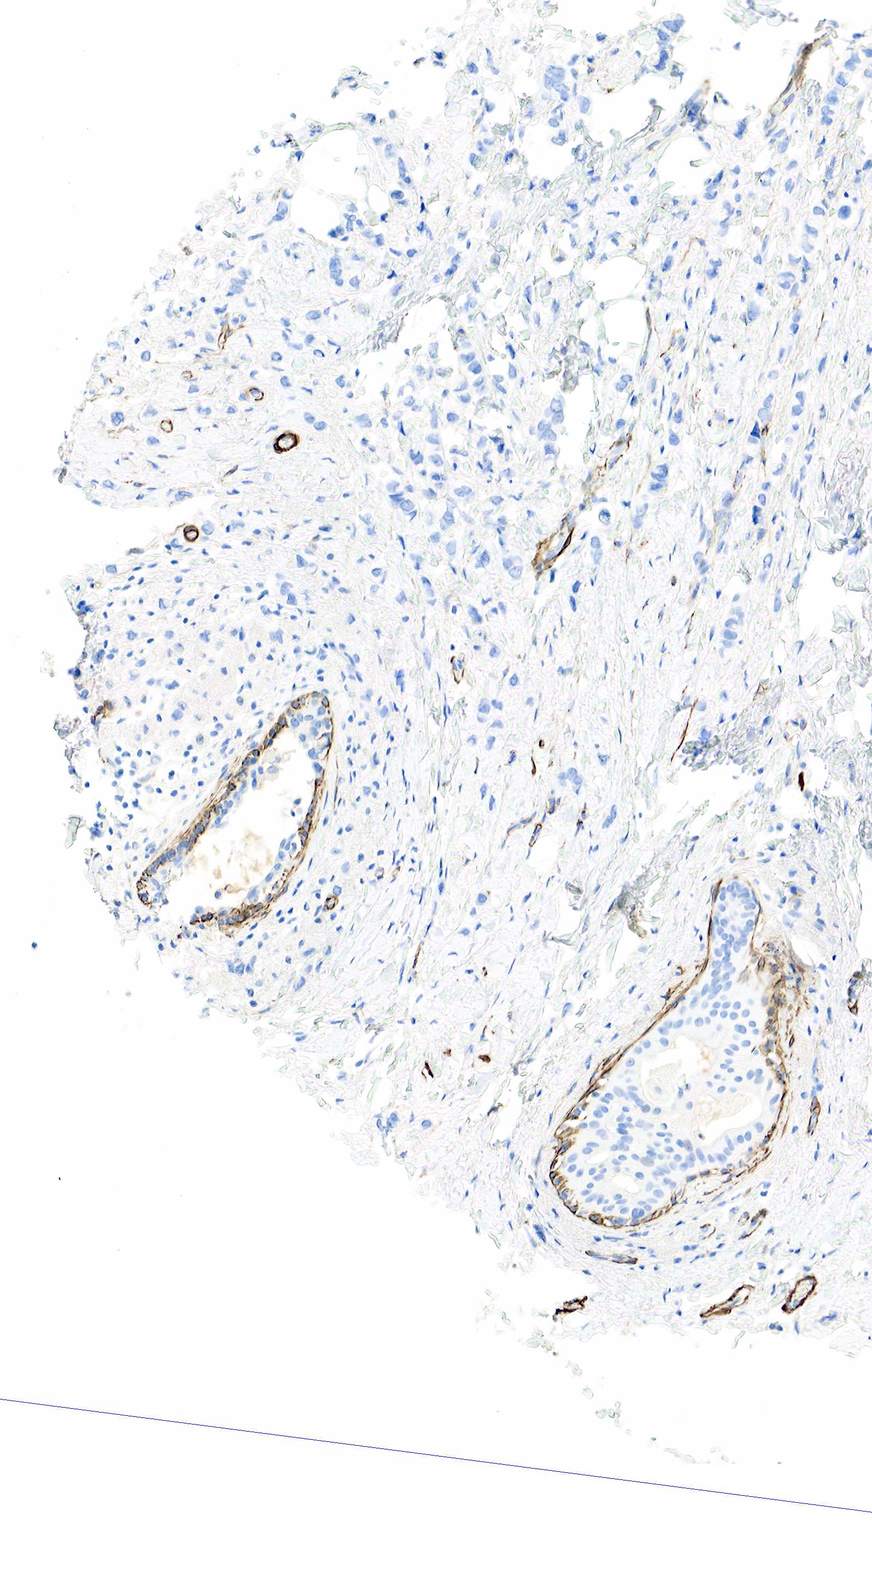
{"staining": {"intensity": "negative", "quantity": "none", "location": "none"}, "tissue": "breast cancer", "cell_type": "Tumor cells", "image_type": "cancer", "snomed": [{"axis": "morphology", "description": "Duct carcinoma"}, {"axis": "topography", "description": "Breast"}], "caption": "Immunohistochemical staining of human breast cancer reveals no significant expression in tumor cells.", "gene": "ACTA1", "patient": {"sex": "female", "age": 72}}